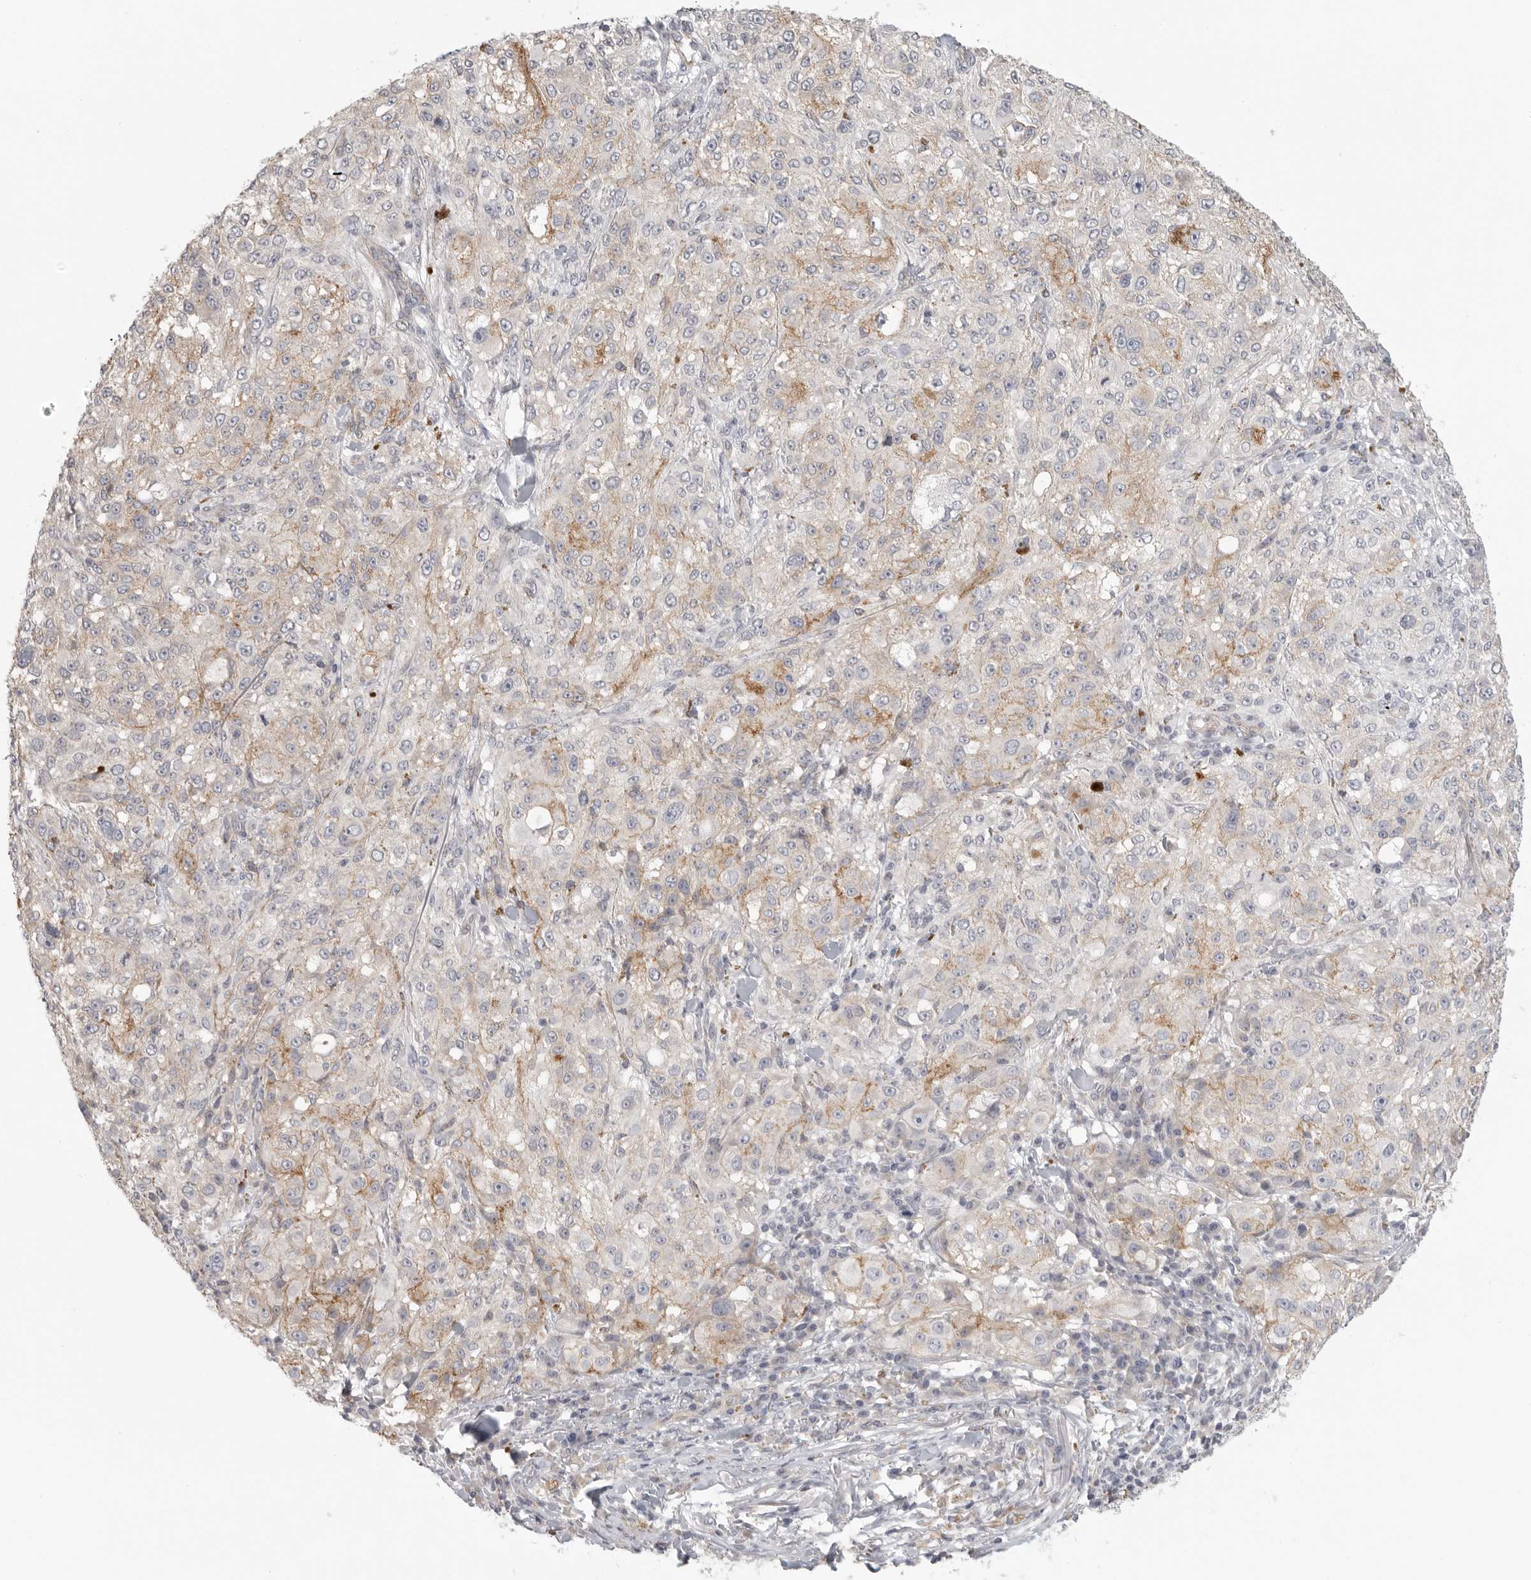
{"staining": {"intensity": "weak", "quantity": "<25%", "location": "cytoplasmic/membranous"}, "tissue": "melanoma", "cell_type": "Tumor cells", "image_type": "cancer", "snomed": [{"axis": "morphology", "description": "Necrosis, NOS"}, {"axis": "morphology", "description": "Malignant melanoma, NOS"}, {"axis": "topography", "description": "Skin"}], "caption": "The image reveals no staining of tumor cells in malignant melanoma.", "gene": "STAB2", "patient": {"sex": "female", "age": 87}}